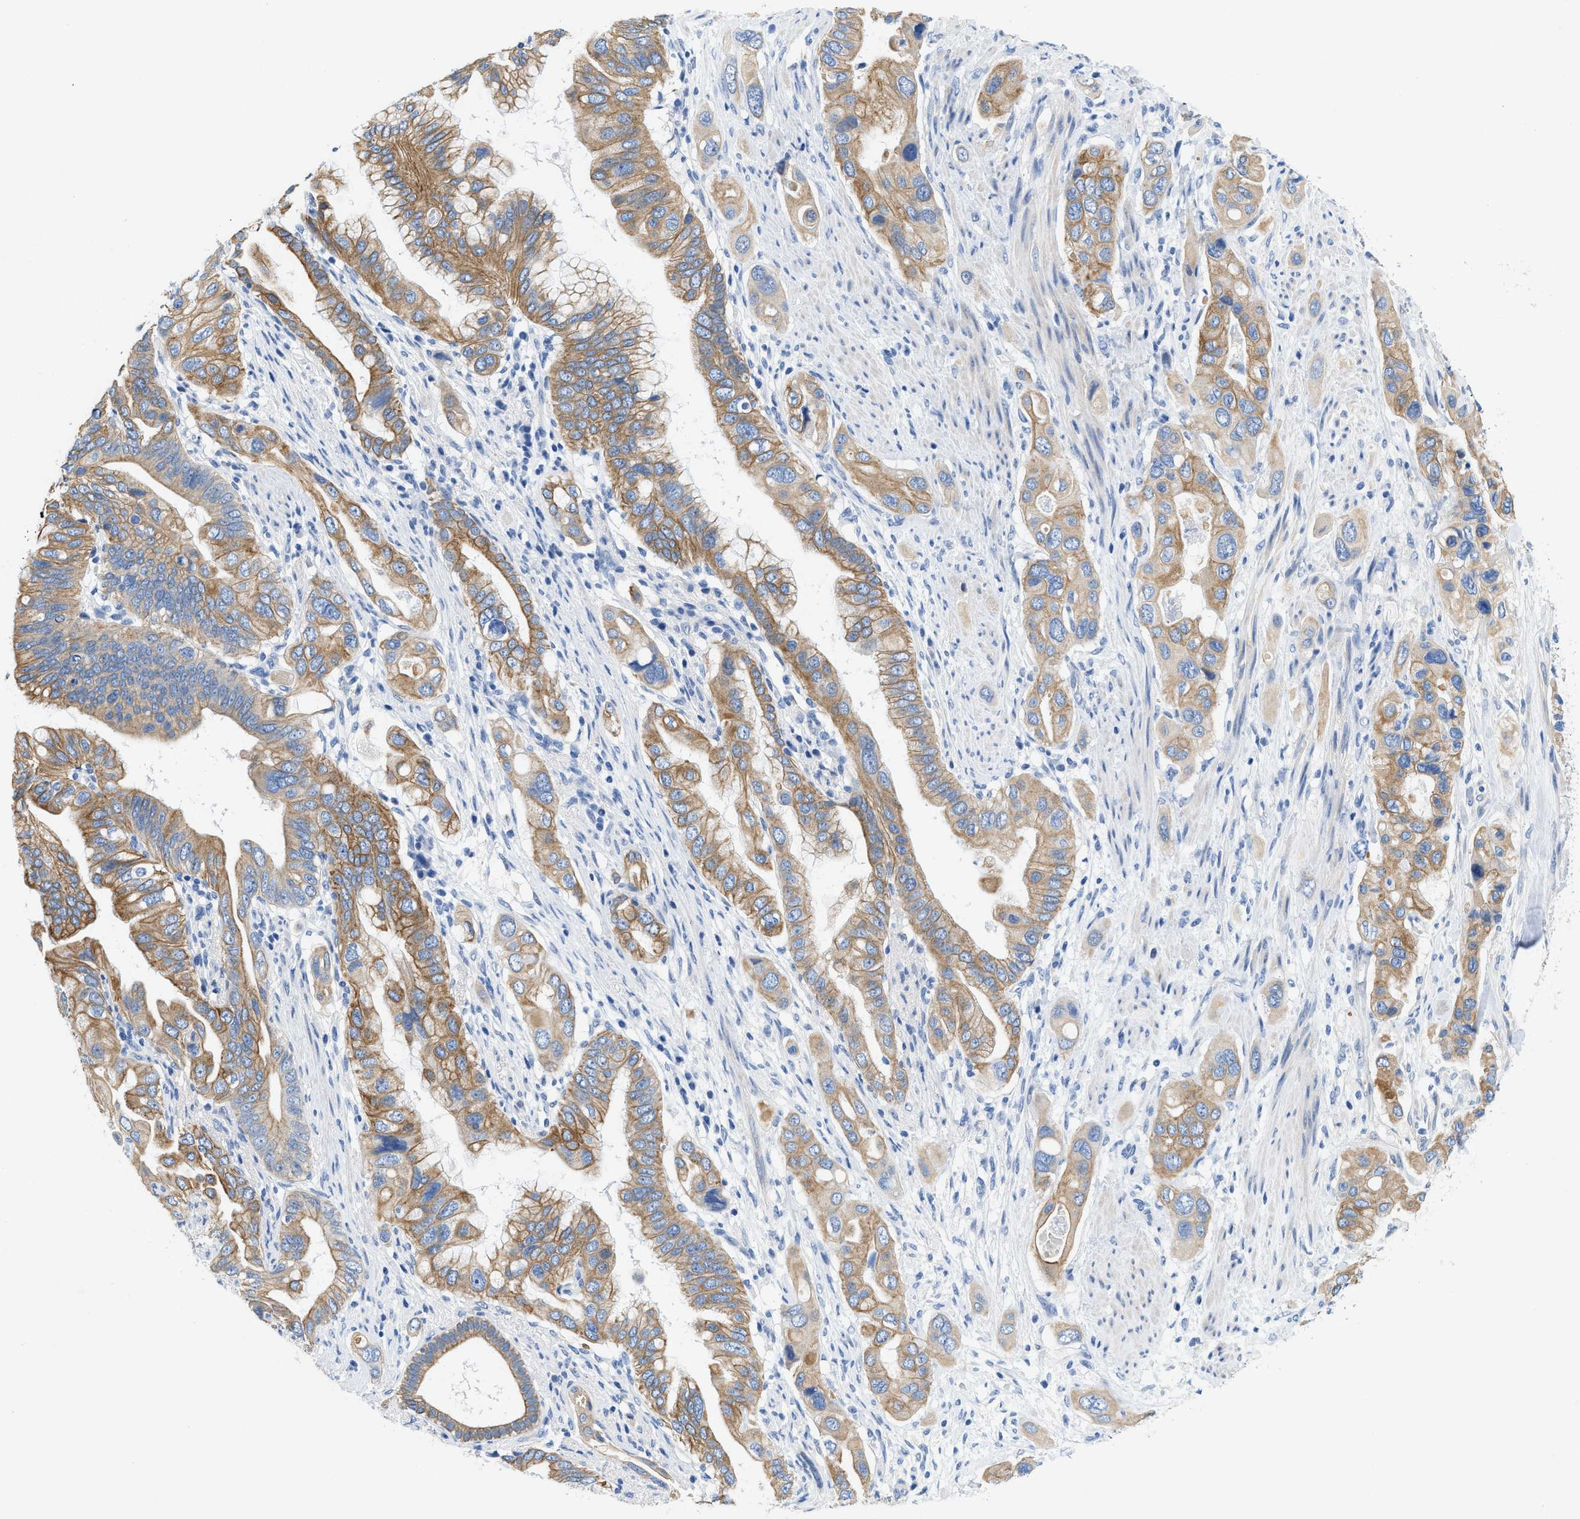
{"staining": {"intensity": "moderate", "quantity": "25%-75%", "location": "cytoplasmic/membranous"}, "tissue": "pancreatic cancer", "cell_type": "Tumor cells", "image_type": "cancer", "snomed": [{"axis": "morphology", "description": "Adenocarcinoma, NOS"}, {"axis": "topography", "description": "Pancreas"}], "caption": "An immunohistochemistry (IHC) image of neoplastic tissue is shown. Protein staining in brown highlights moderate cytoplasmic/membranous positivity in pancreatic cancer (adenocarcinoma) within tumor cells. (DAB (3,3'-diaminobenzidine) IHC with brightfield microscopy, high magnification).", "gene": "BPGM", "patient": {"sex": "female", "age": 56}}